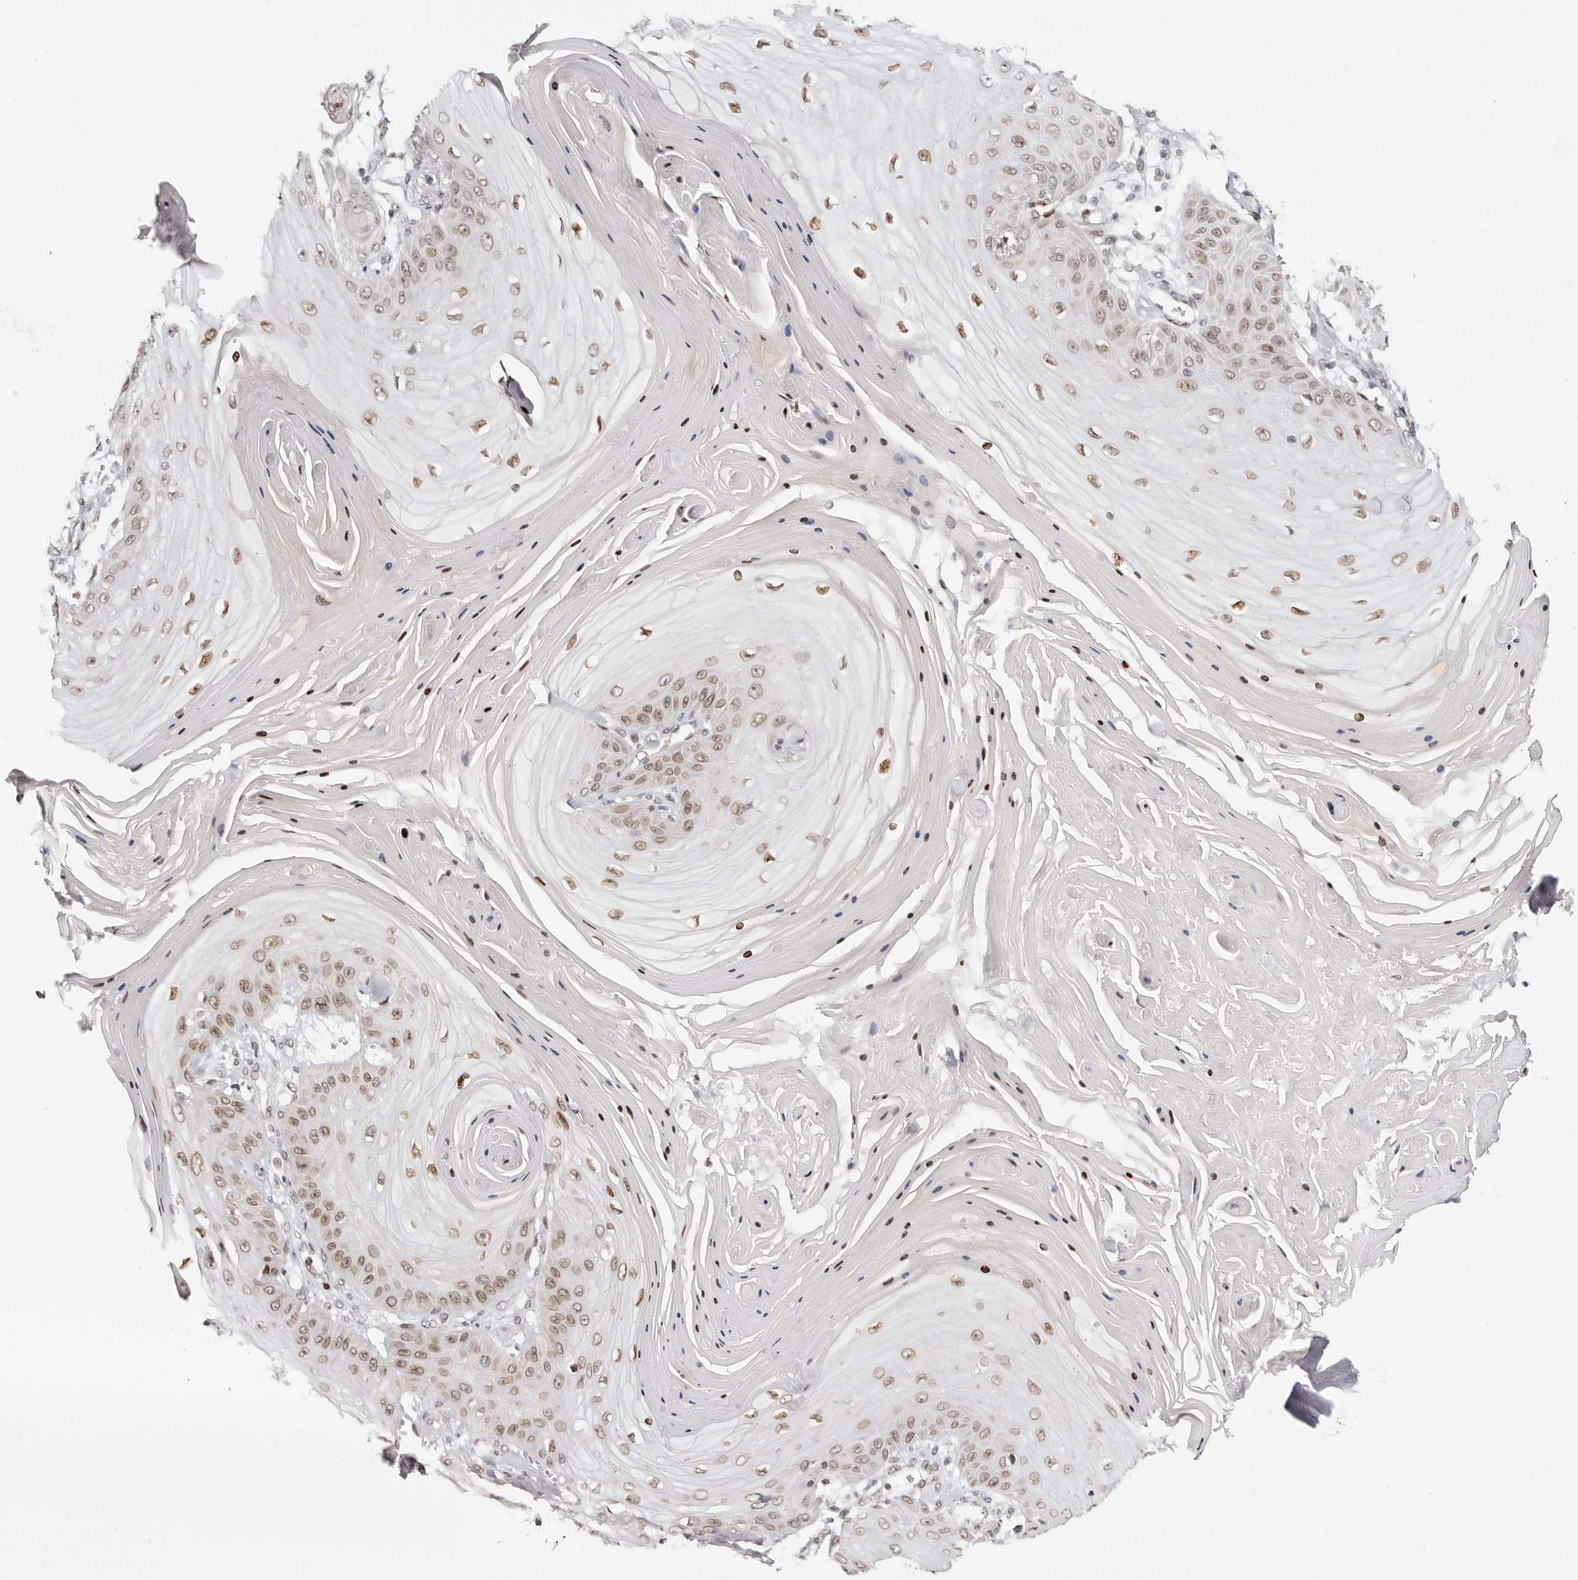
{"staining": {"intensity": "moderate", "quantity": "25%-75%", "location": "cytoplasmic/membranous,nuclear"}, "tissue": "skin cancer", "cell_type": "Tumor cells", "image_type": "cancer", "snomed": [{"axis": "morphology", "description": "Squamous cell carcinoma, NOS"}, {"axis": "topography", "description": "Skin"}], "caption": "The micrograph exhibits staining of skin cancer, revealing moderate cytoplasmic/membranous and nuclear protein positivity (brown color) within tumor cells.", "gene": "NUP153", "patient": {"sex": "male", "age": 74}}